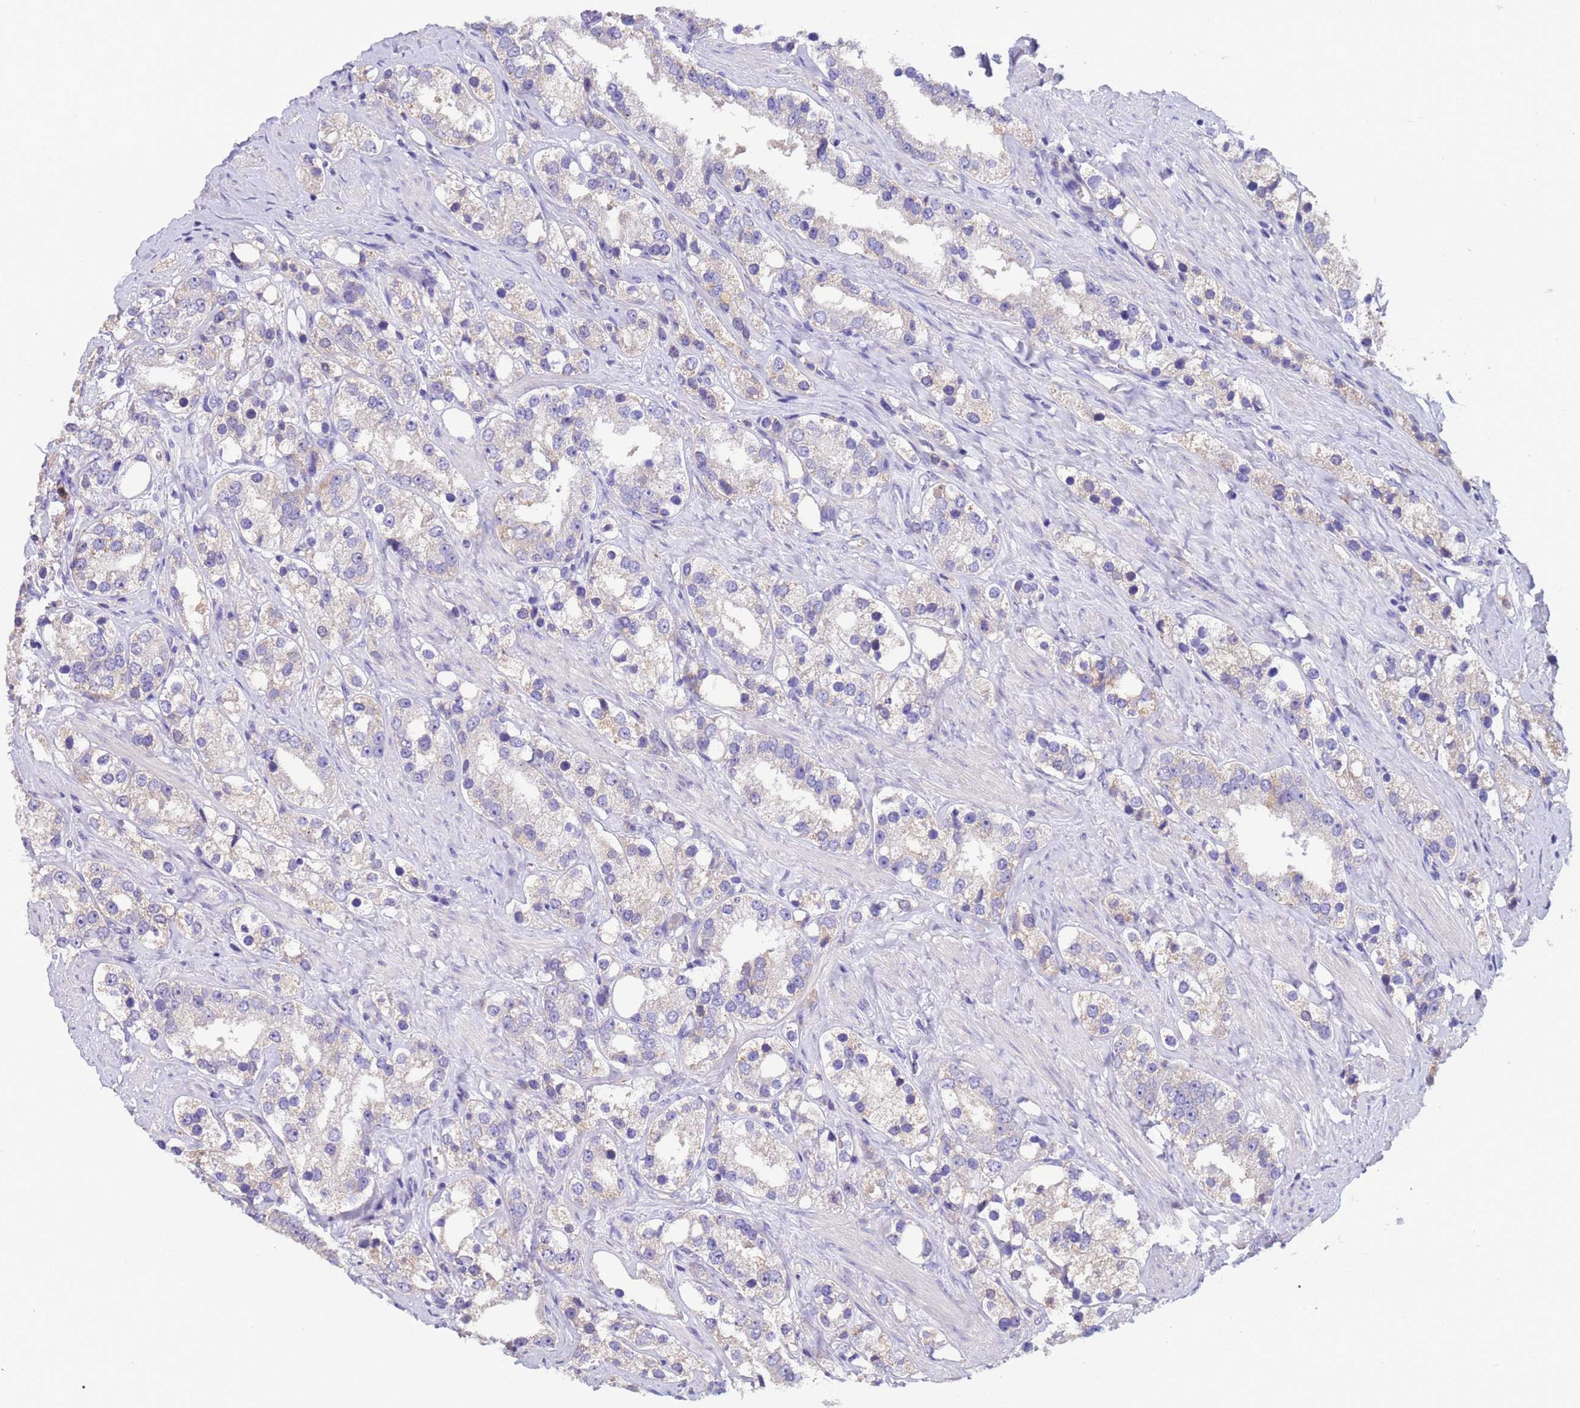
{"staining": {"intensity": "negative", "quantity": "none", "location": "none"}, "tissue": "prostate cancer", "cell_type": "Tumor cells", "image_type": "cancer", "snomed": [{"axis": "morphology", "description": "Adenocarcinoma, NOS"}, {"axis": "topography", "description": "Prostate"}], "caption": "This is an immunohistochemistry micrograph of human prostate cancer. There is no staining in tumor cells.", "gene": "SLC24A3", "patient": {"sex": "male", "age": 79}}